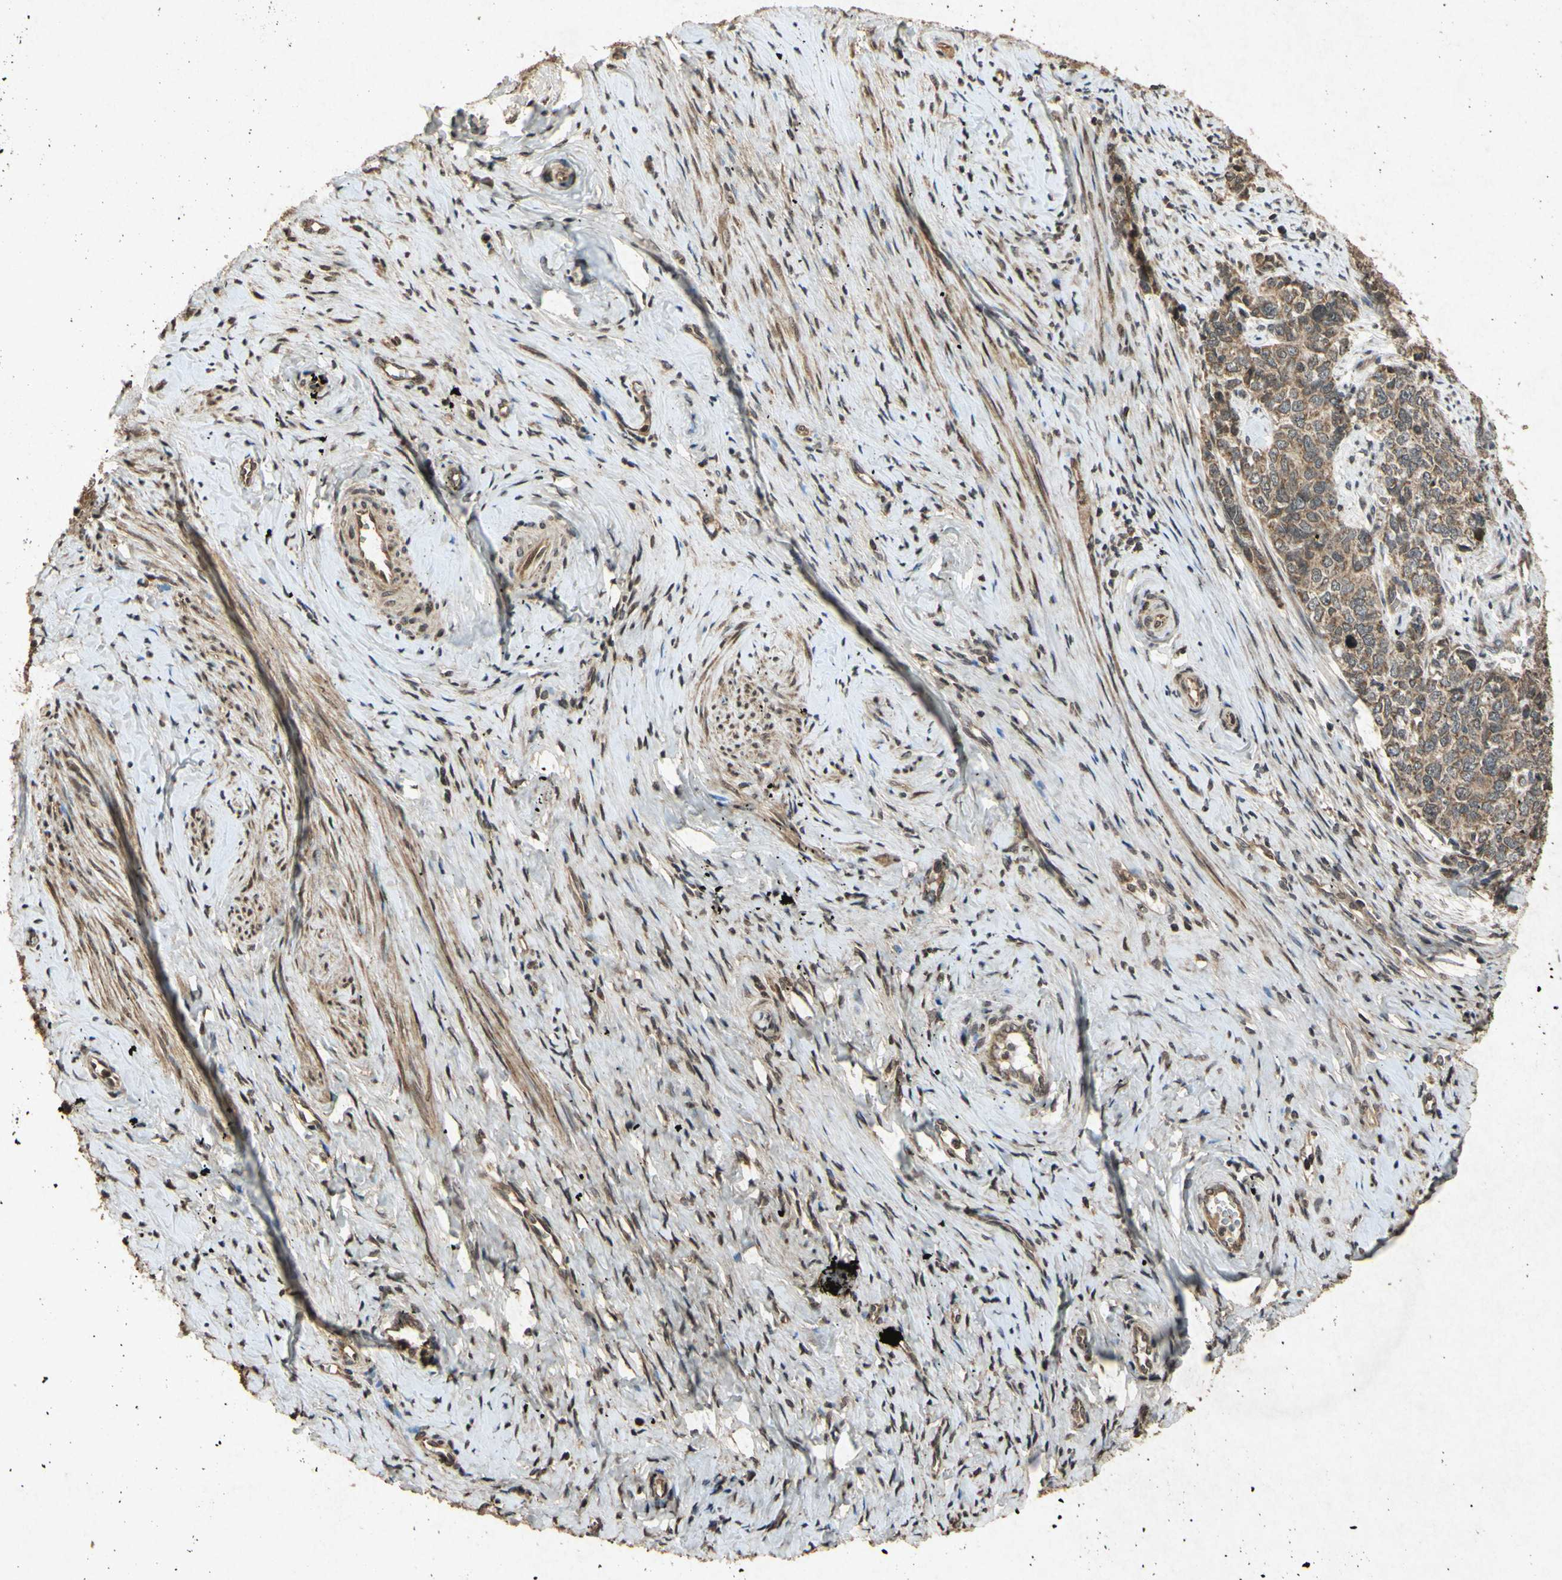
{"staining": {"intensity": "moderate", "quantity": ">75%", "location": "cytoplasmic/membranous"}, "tissue": "cervical cancer", "cell_type": "Tumor cells", "image_type": "cancer", "snomed": [{"axis": "morphology", "description": "Squamous cell carcinoma, NOS"}, {"axis": "topography", "description": "Cervix"}], "caption": "Cervical cancer (squamous cell carcinoma) stained with DAB IHC shows medium levels of moderate cytoplasmic/membranous expression in about >75% of tumor cells.", "gene": "ATP6V1H", "patient": {"sex": "female", "age": 63}}